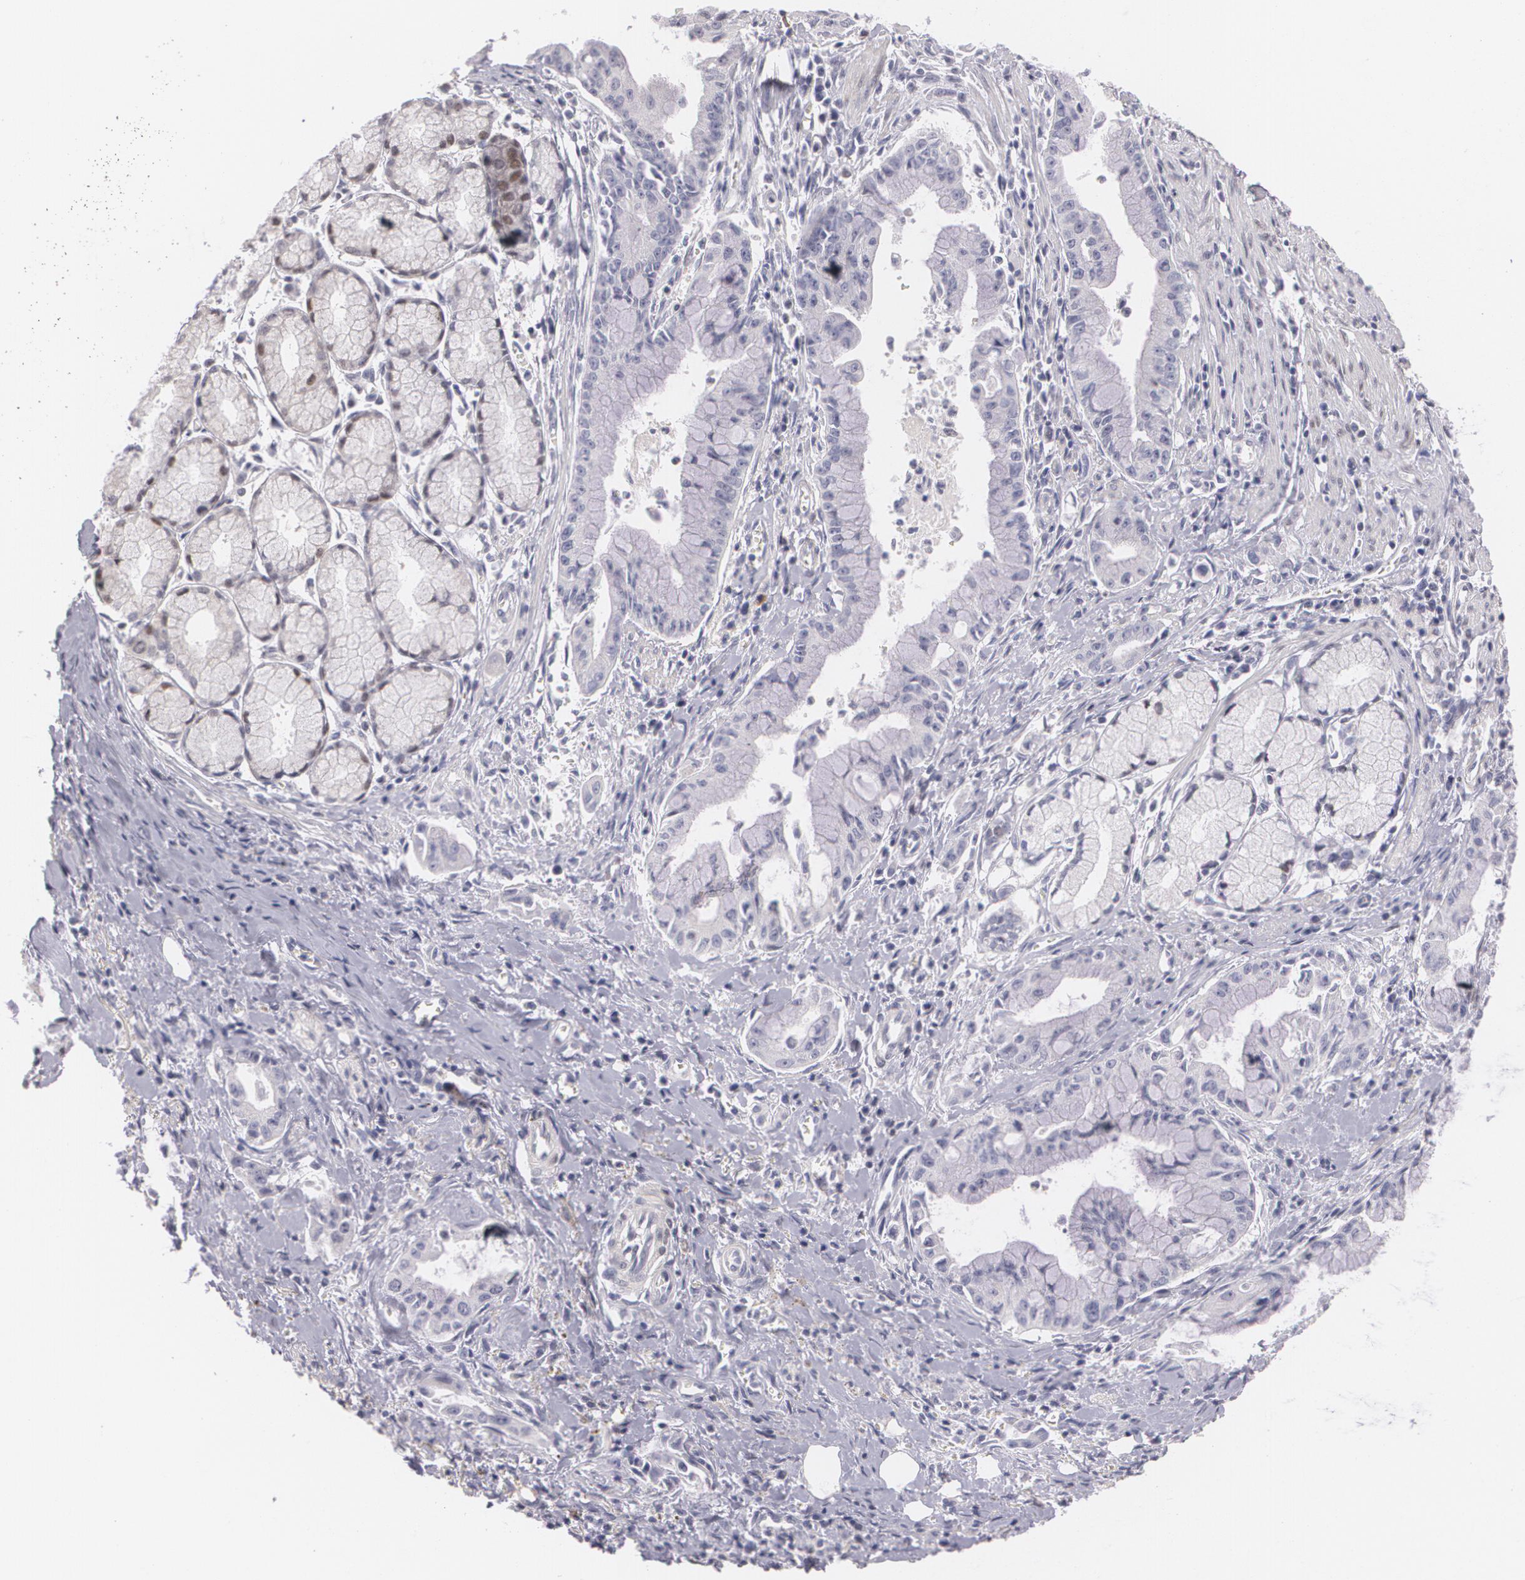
{"staining": {"intensity": "negative", "quantity": "none", "location": "none"}, "tissue": "pancreatic cancer", "cell_type": "Tumor cells", "image_type": "cancer", "snomed": [{"axis": "morphology", "description": "Adenocarcinoma, NOS"}, {"axis": "topography", "description": "Pancreas"}], "caption": "IHC photomicrograph of neoplastic tissue: pancreatic adenocarcinoma stained with DAB shows no significant protein staining in tumor cells.", "gene": "ZBTB16", "patient": {"sex": "male", "age": 59}}